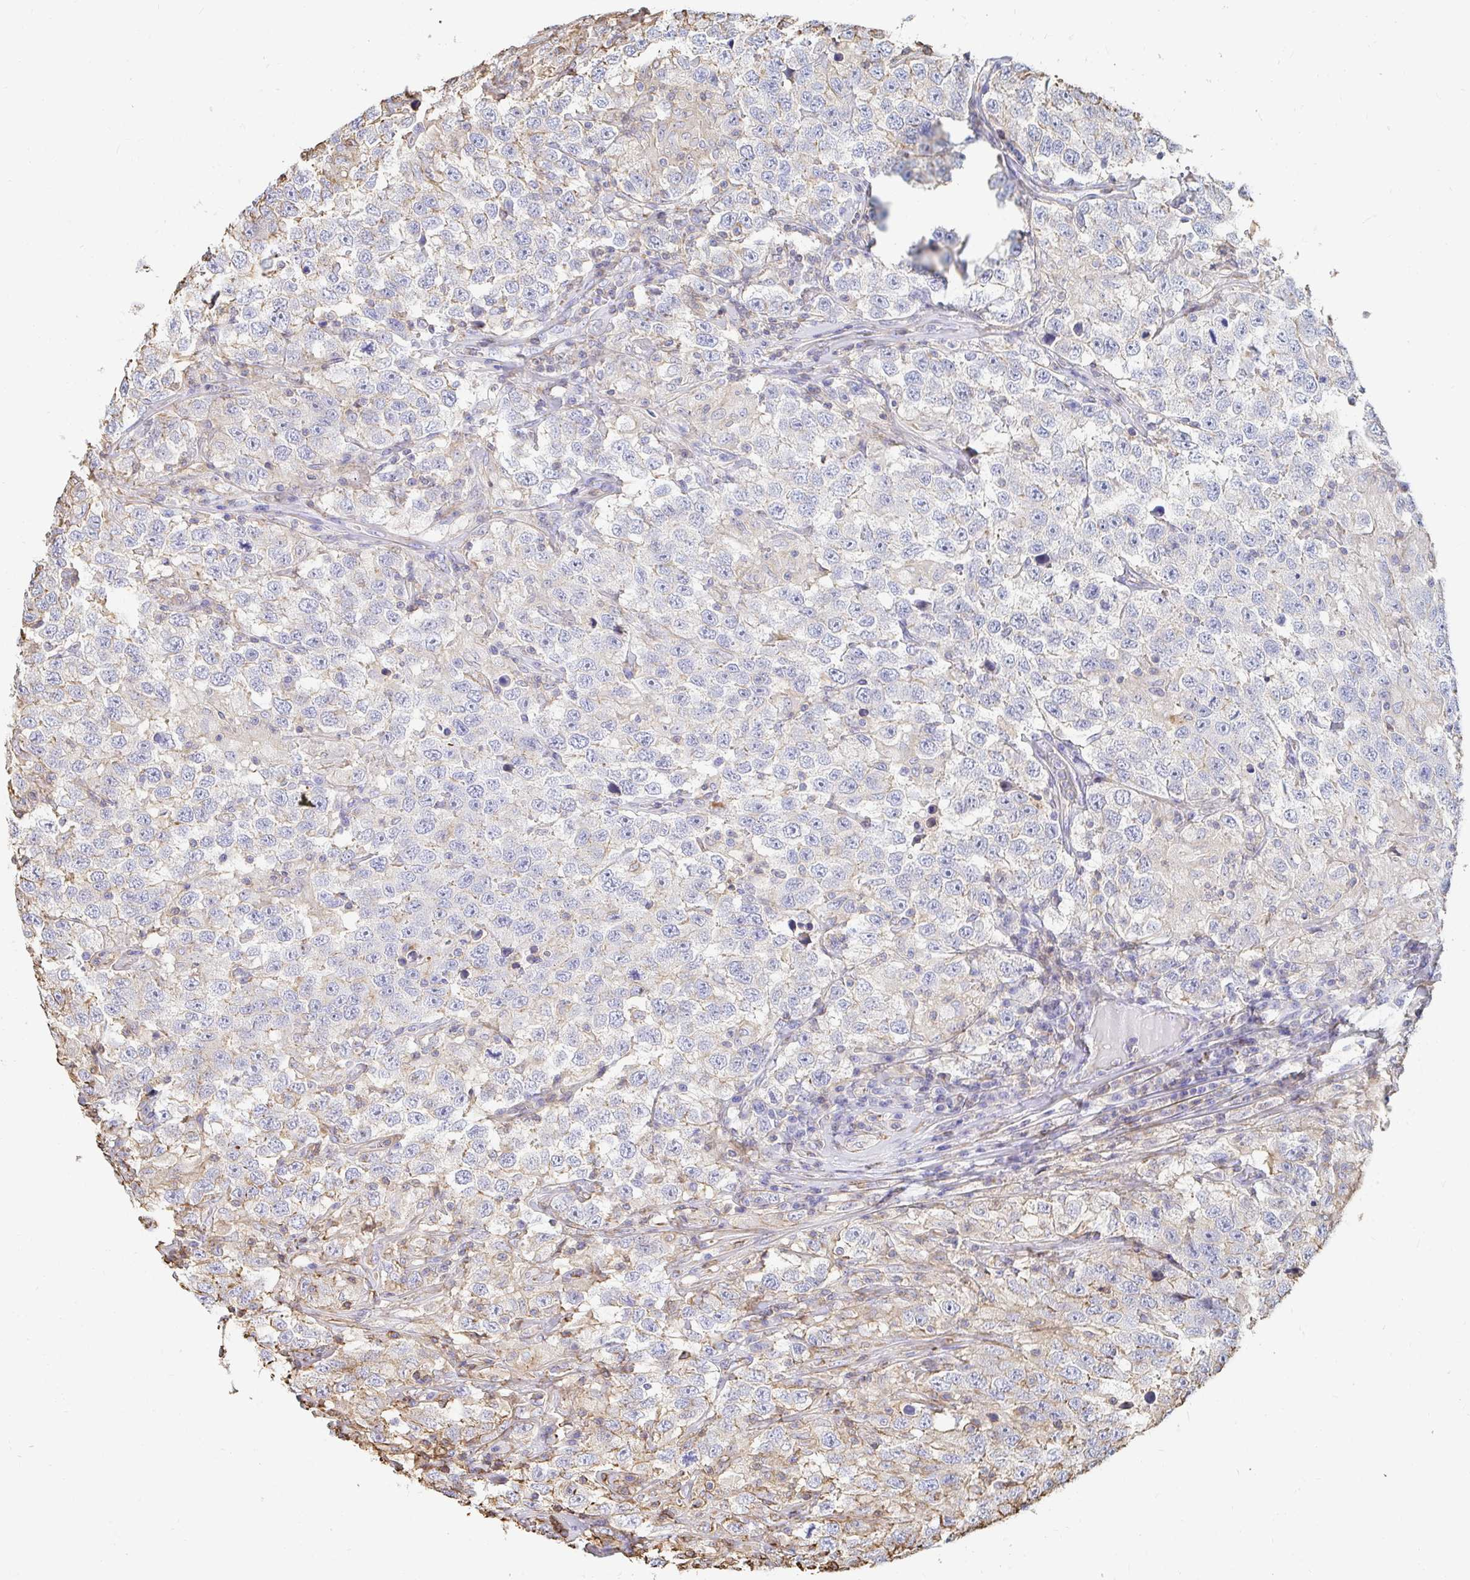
{"staining": {"intensity": "negative", "quantity": "none", "location": "none"}, "tissue": "testis cancer", "cell_type": "Tumor cells", "image_type": "cancer", "snomed": [{"axis": "morphology", "description": "Seminoma, NOS"}, {"axis": "topography", "description": "Testis"}], "caption": "This histopathology image is of testis cancer stained with immunohistochemistry to label a protein in brown with the nuclei are counter-stained blue. There is no staining in tumor cells. The staining was performed using DAB to visualize the protein expression in brown, while the nuclei were stained in blue with hematoxylin (Magnification: 20x).", "gene": "PTPN14", "patient": {"sex": "male", "age": 41}}